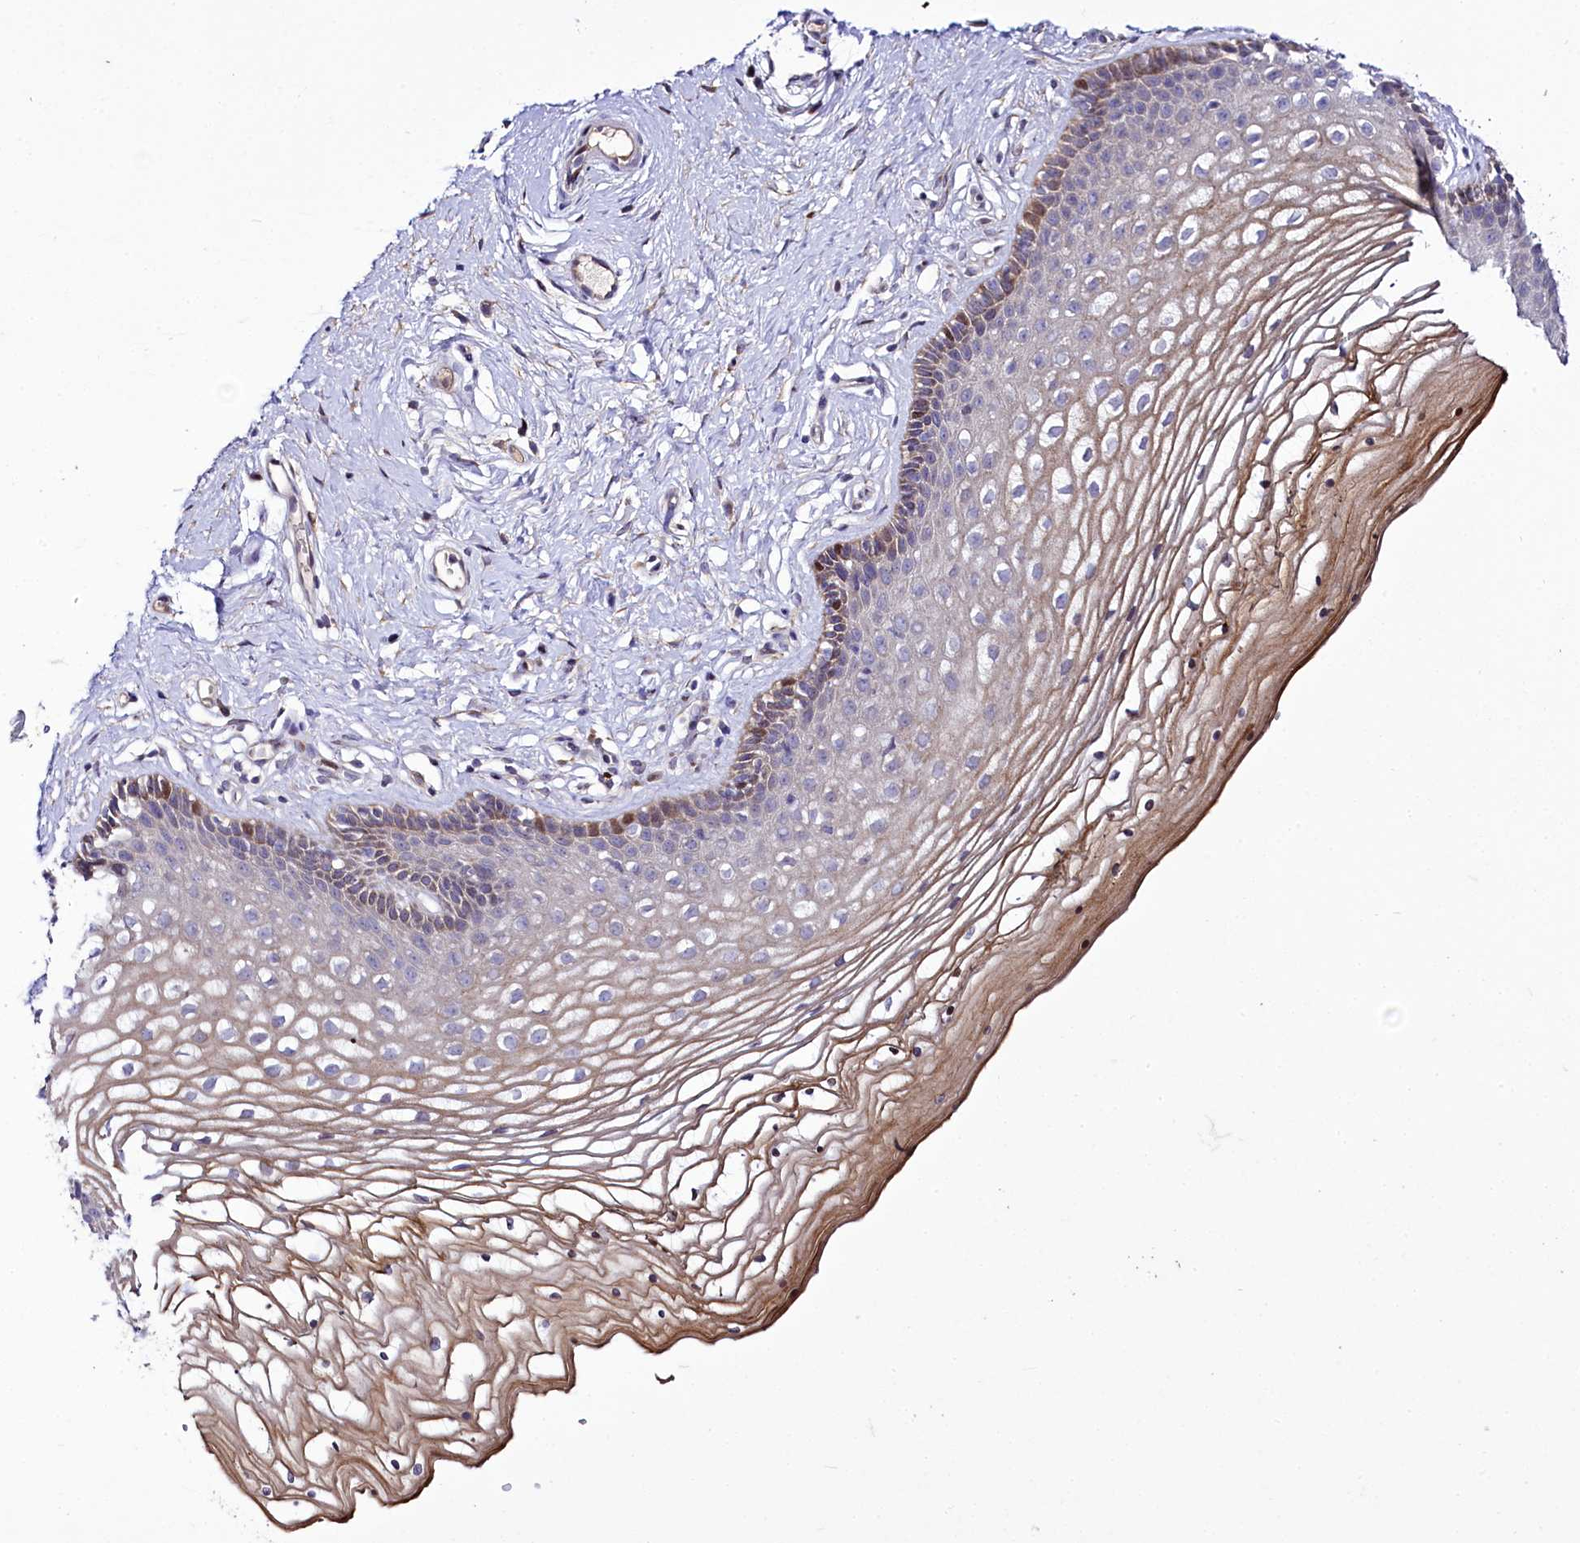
{"staining": {"intensity": "moderate", "quantity": "25%-75%", "location": "cytoplasmic/membranous,nuclear"}, "tissue": "vagina", "cell_type": "Squamous epithelial cells", "image_type": "normal", "snomed": [{"axis": "morphology", "description": "Normal tissue, NOS"}, {"axis": "topography", "description": "Vagina"}], "caption": "Immunohistochemical staining of unremarkable vagina shows moderate cytoplasmic/membranous,nuclear protein expression in approximately 25%-75% of squamous epithelial cells. (DAB (3,3'-diaminobenzidine) IHC, brown staining for protein, blue staining for nuclei).", "gene": "ZC3H12C", "patient": {"sex": "female", "age": 46}}